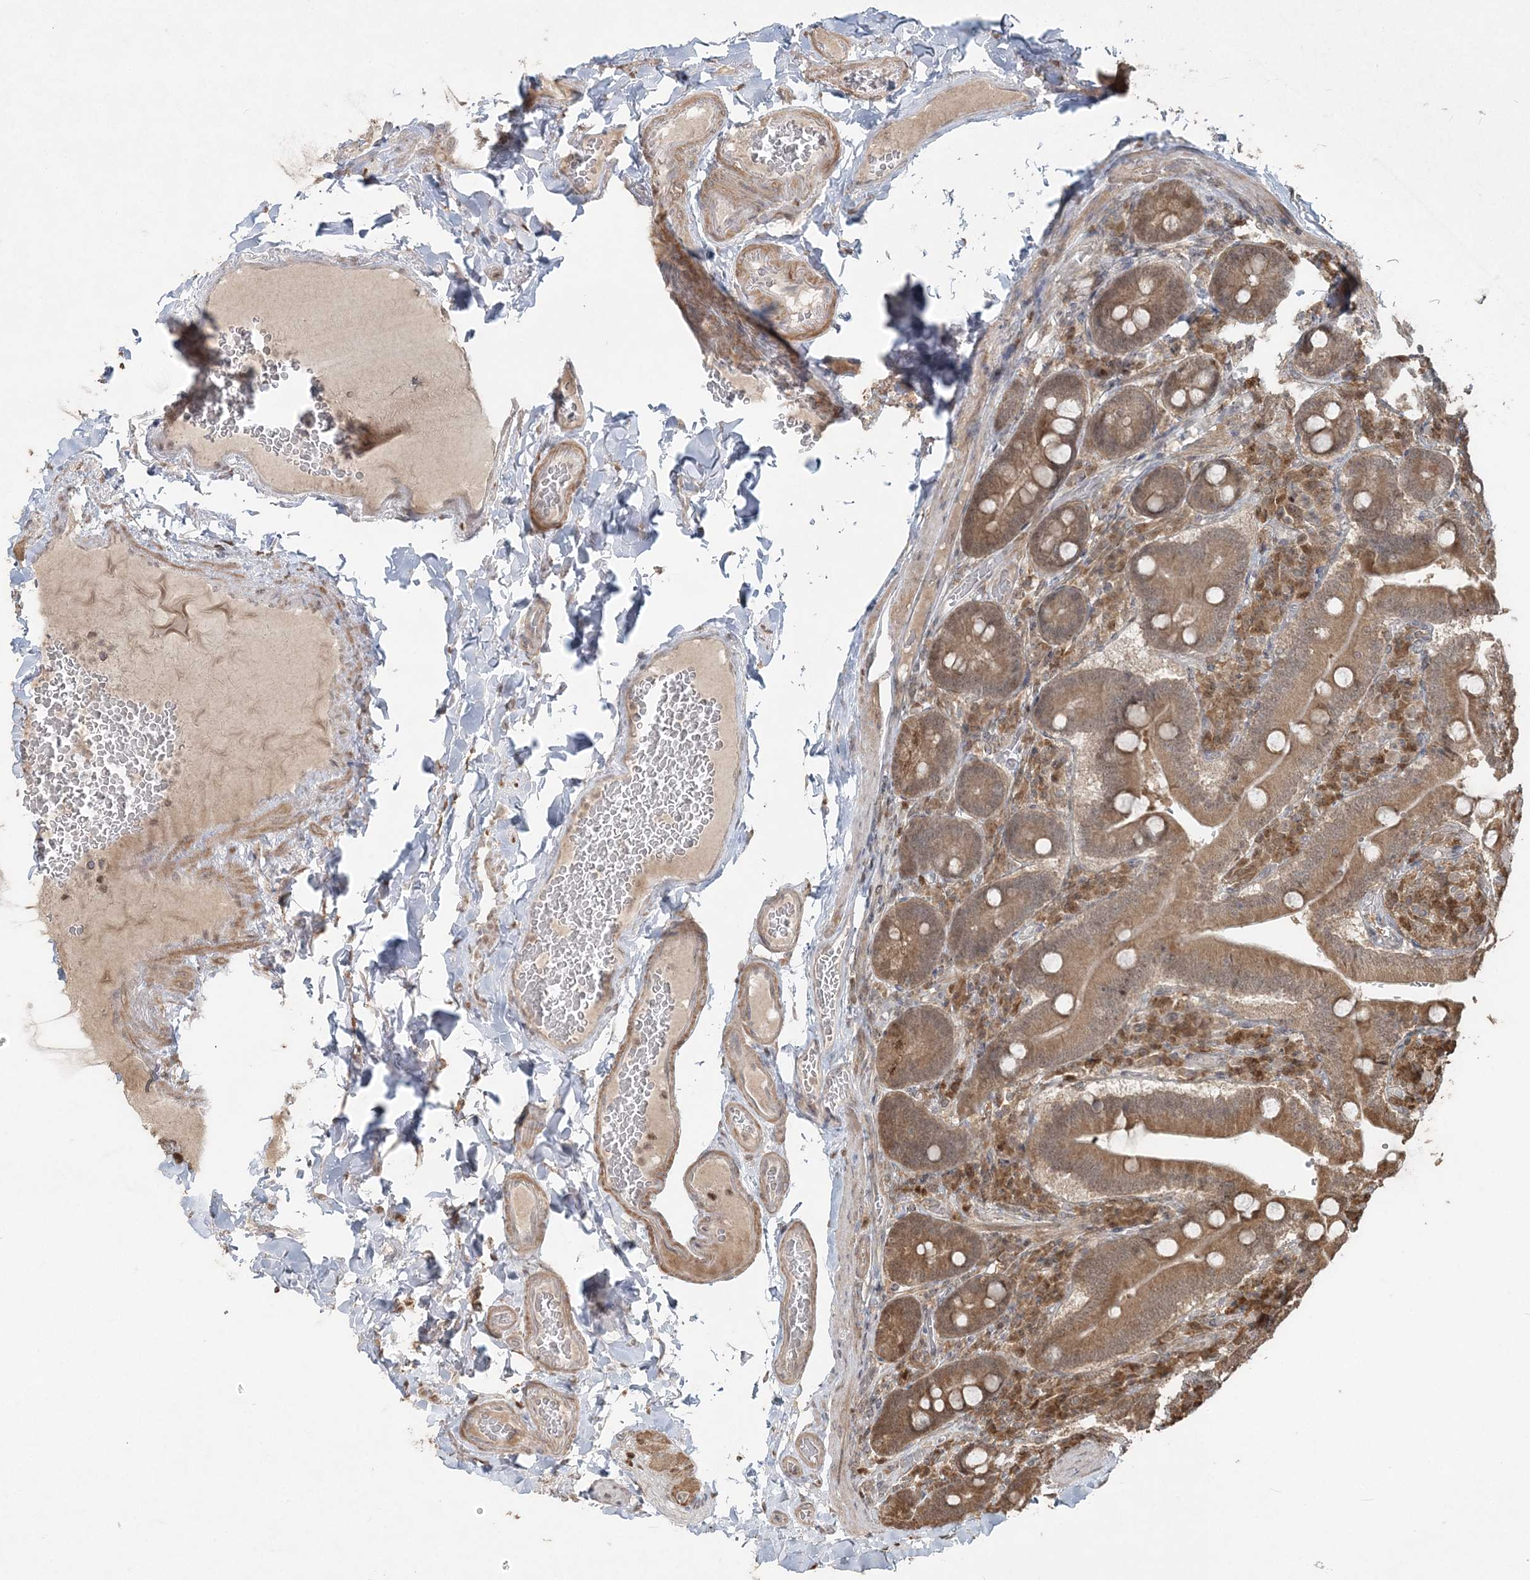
{"staining": {"intensity": "moderate", "quantity": ">75%", "location": "cytoplasmic/membranous,nuclear"}, "tissue": "duodenum", "cell_type": "Glandular cells", "image_type": "normal", "snomed": [{"axis": "morphology", "description": "Normal tissue, NOS"}, {"axis": "topography", "description": "Duodenum"}], "caption": "Protein staining demonstrates moderate cytoplasmic/membranous,nuclear expression in about >75% of glandular cells in unremarkable duodenum. (IHC, brightfield microscopy, high magnification).", "gene": "SLU7", "patient": {"sex": "female", "age": 62}}